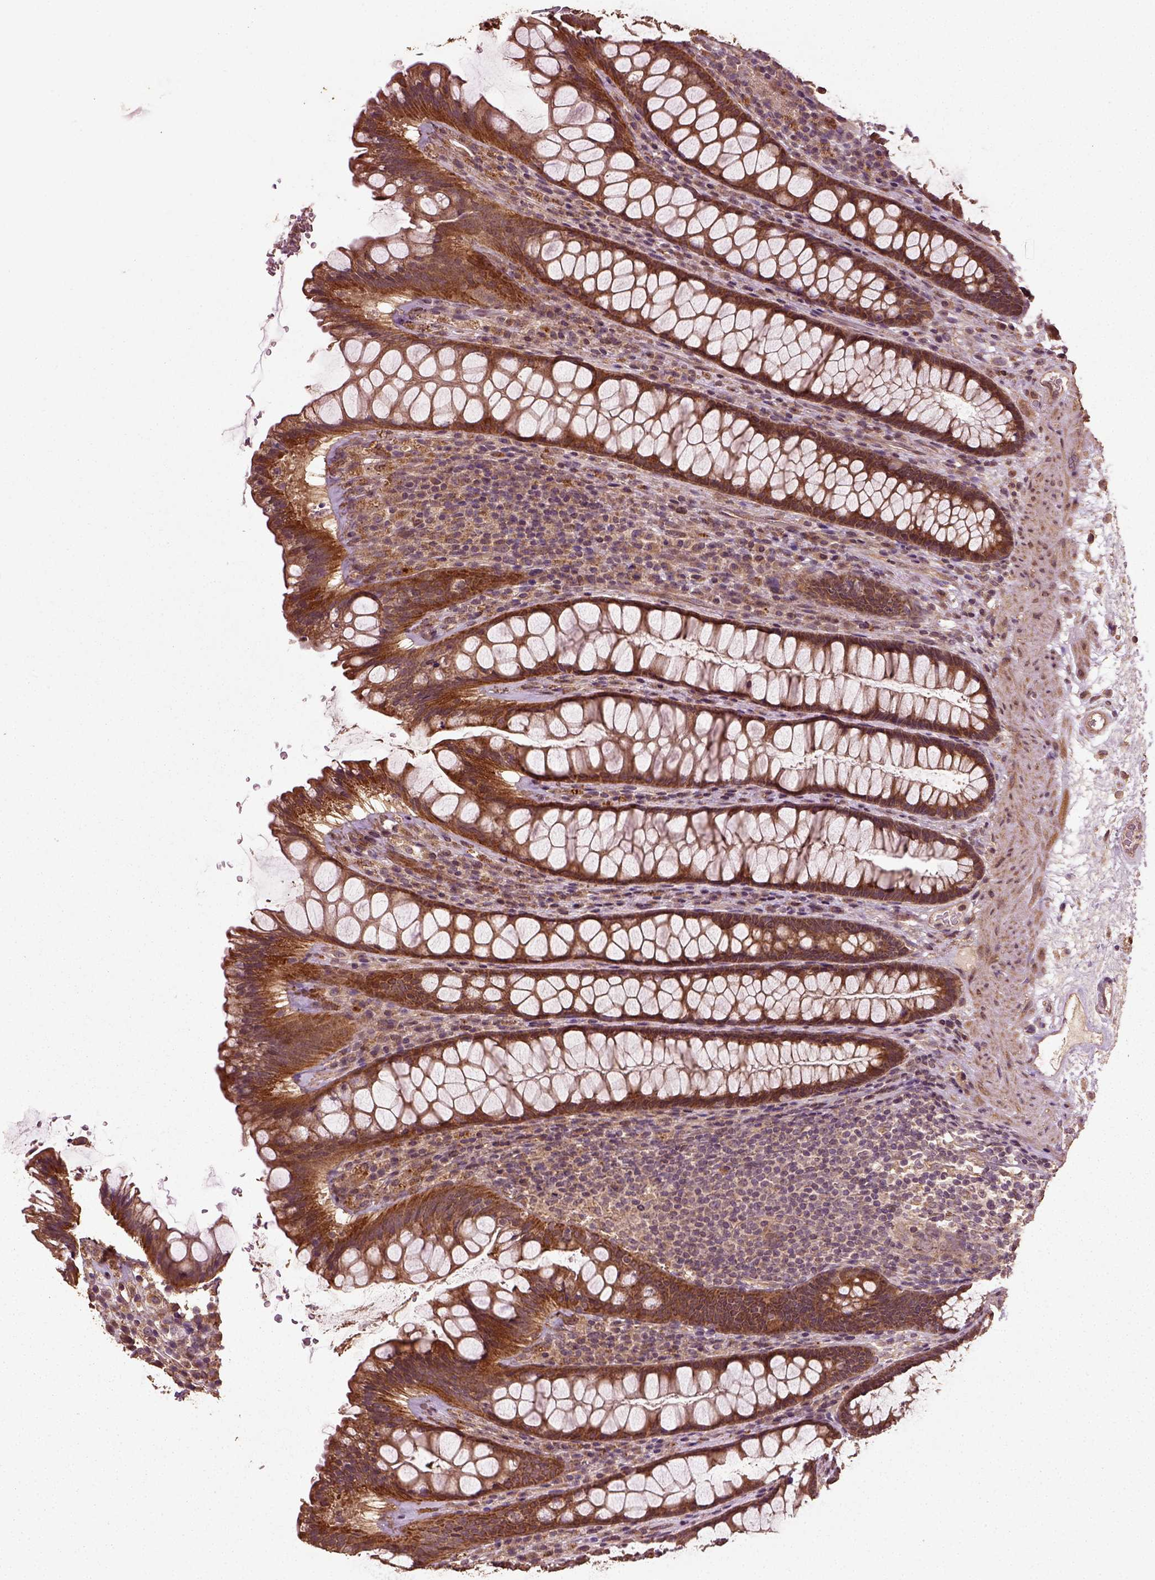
{"staining": {"intensity": "strong", "quantity": ">75%", "location": "cytoplasmic/membranous"}, "tissue": "rectum", "cell_type": "Glandular cells", "image_type": "normal", "snomed": [{"axis": "morphology", "description": "Normal tissue, NOS"}, {"axis": "topography", "description": "Rectum"}], "caption": "A high-resolution histopathology image shows IHC staining of benign rectum, which reveals strong cytoplasmic/membranous positivity in about >75% of glandular cells.", "gene": "ERV3", "patient": {"sex": "male", "age": 72}}